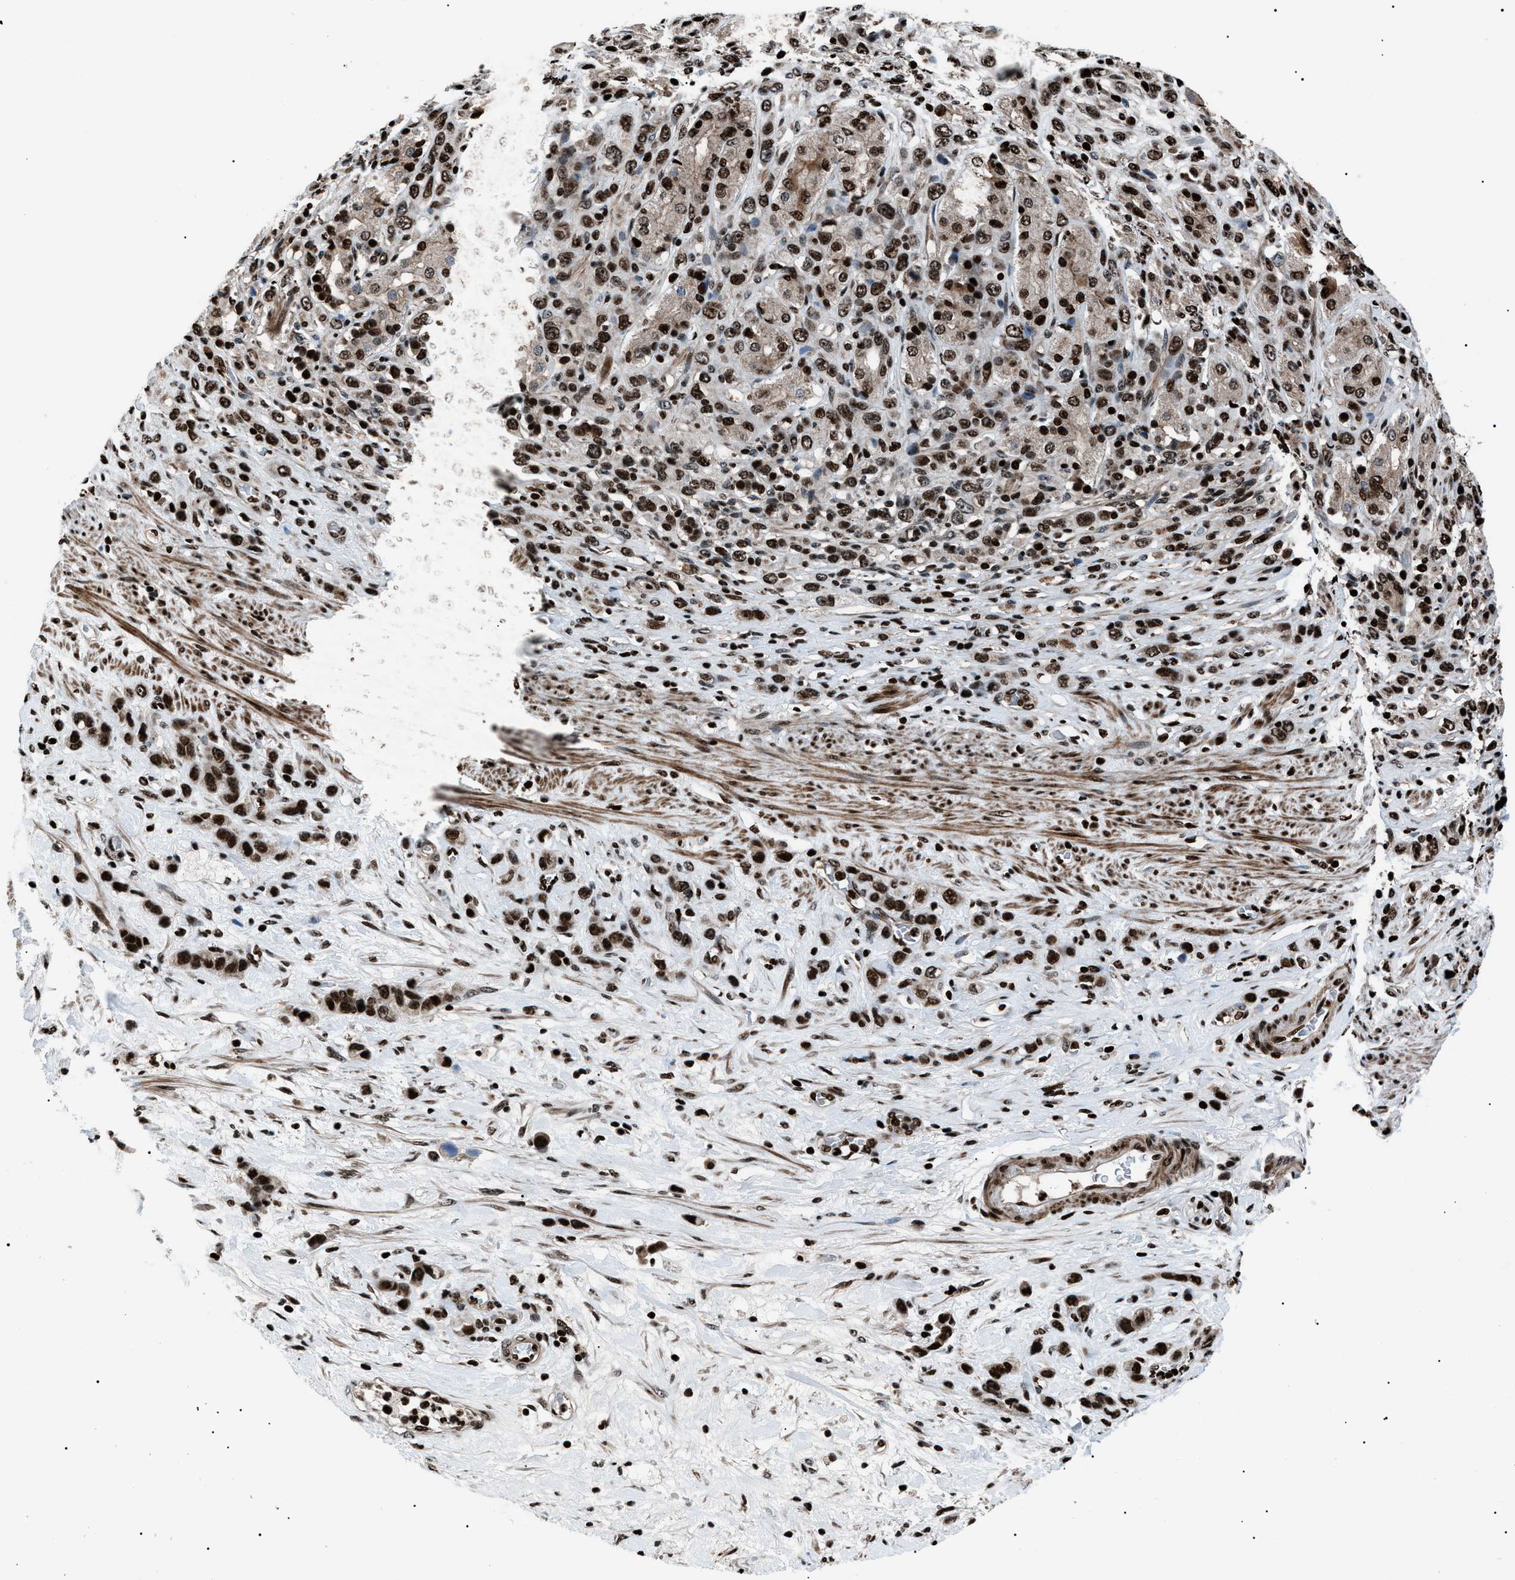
{"staining": {"intensity": "strong", "quantity": ">75%", "location": "nuclear"}, "tissue": "stomach cancer", "cell_type": "Tumor cells", "image_type": "cancer", "snomed": [{"axis": "morphology", "description": "Adenocarcinoma, NOS"}, {"axis": "morphology", "description": "Adenocarcinoma, High grade"}, {"axis": "topography", "description": "Stomach, upper"}, {"axis": "topography", "description": "Stomach, lower"}], "caption": "High-power microscopy captured an immunohistochemistry (IHC) image of stomach cancer (adenocarcinoma (high-grade)), revealing strong nuclear expression in approximately >75% of tumor cells.", "gene": "PRKX", "patient": {"sex": "female", "age": 65}}